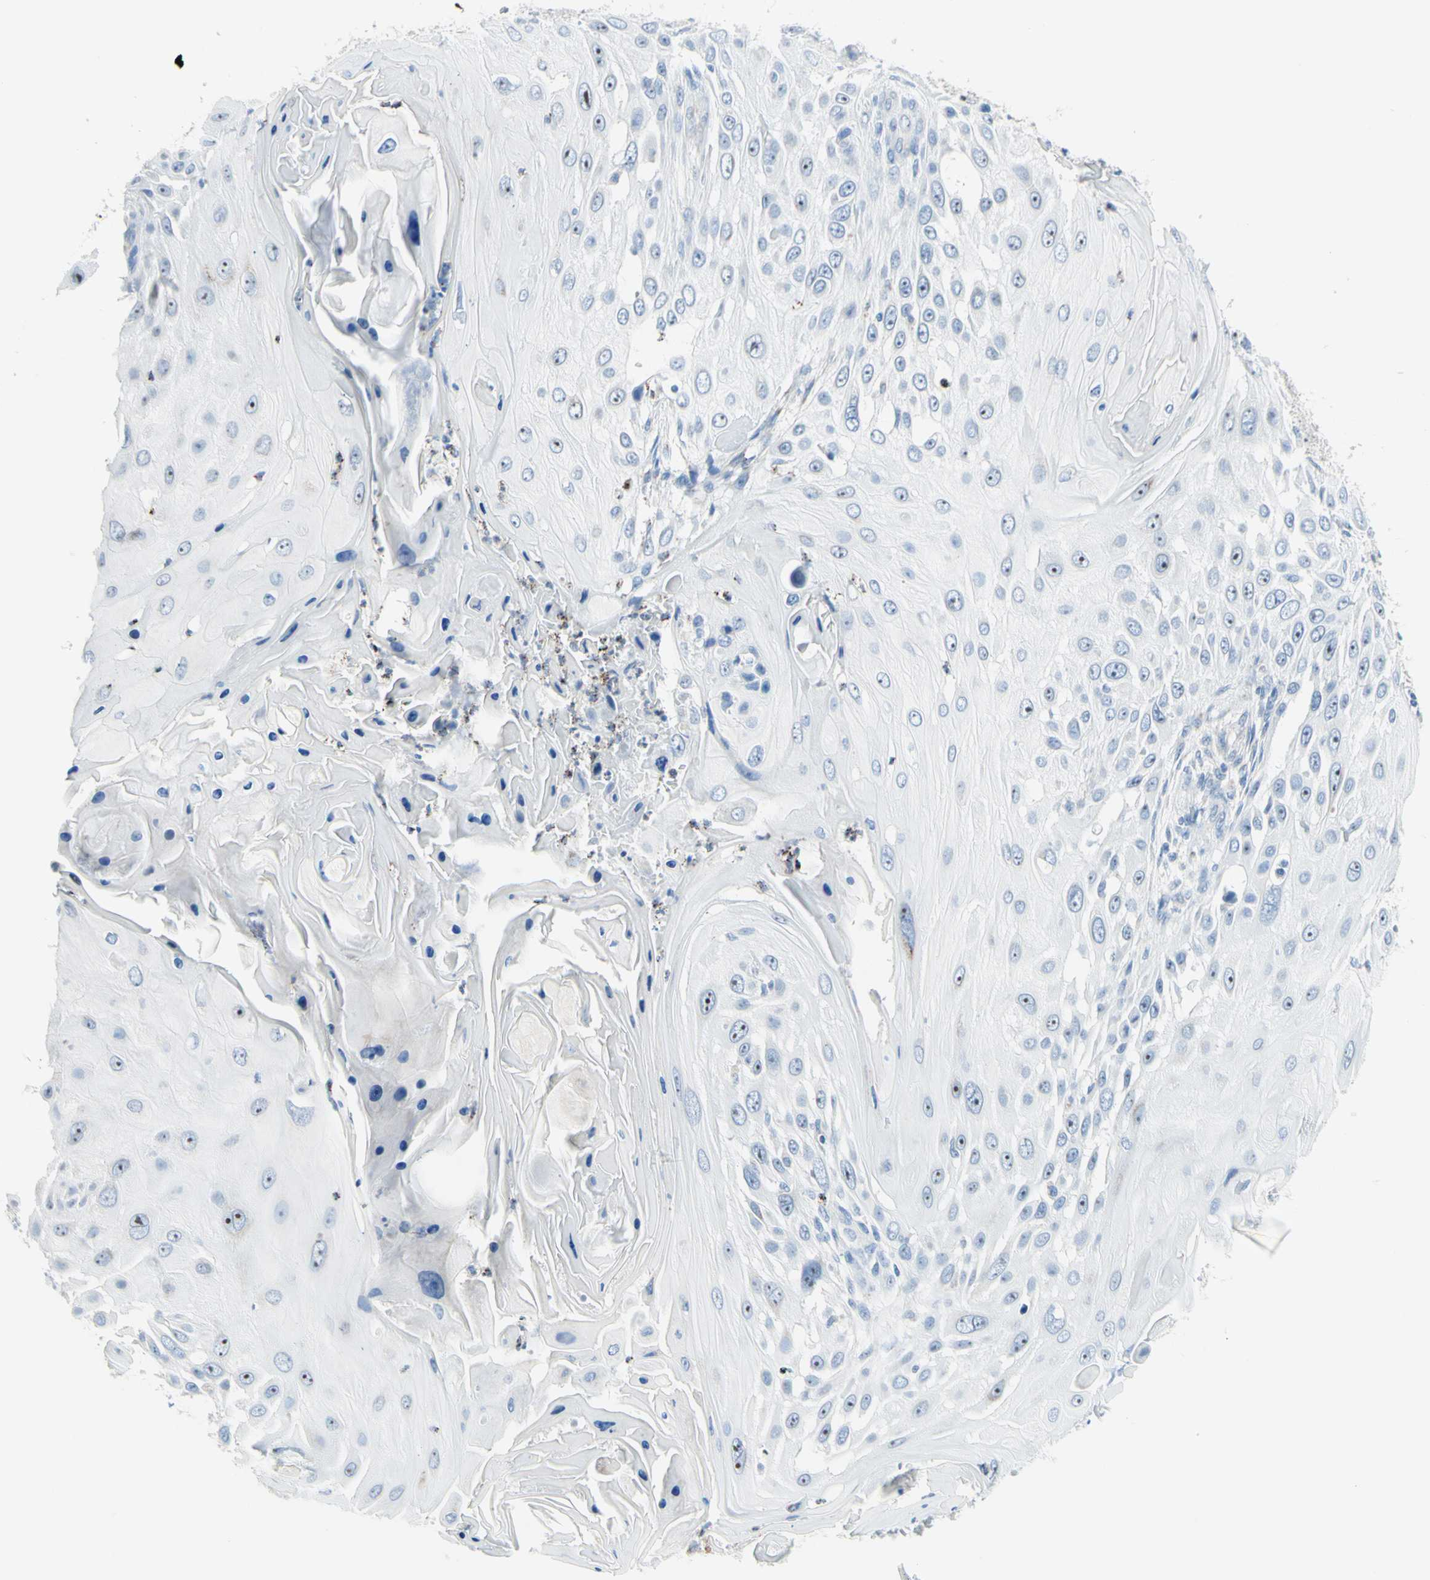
{"staining": {"intensity": "moderate", "quantity": "<25%", "location": "nuclear"}, "tissue": "skin cancer", "cell_type": "Tumor cells", "image_type": "cancer", "snomed": [{"axis": "morphology", "description": "Squamous cell carcinoma, NOS"}, {"axis": "topography", "description": "Skin"}], "caption": "Human skin cancer stained with a brown dye displays moderate nuclear positive staining in approximately <25% of tumor cells.", "gene": "CYSLTR1", "patient": {"sex": "female", "age": 44}}